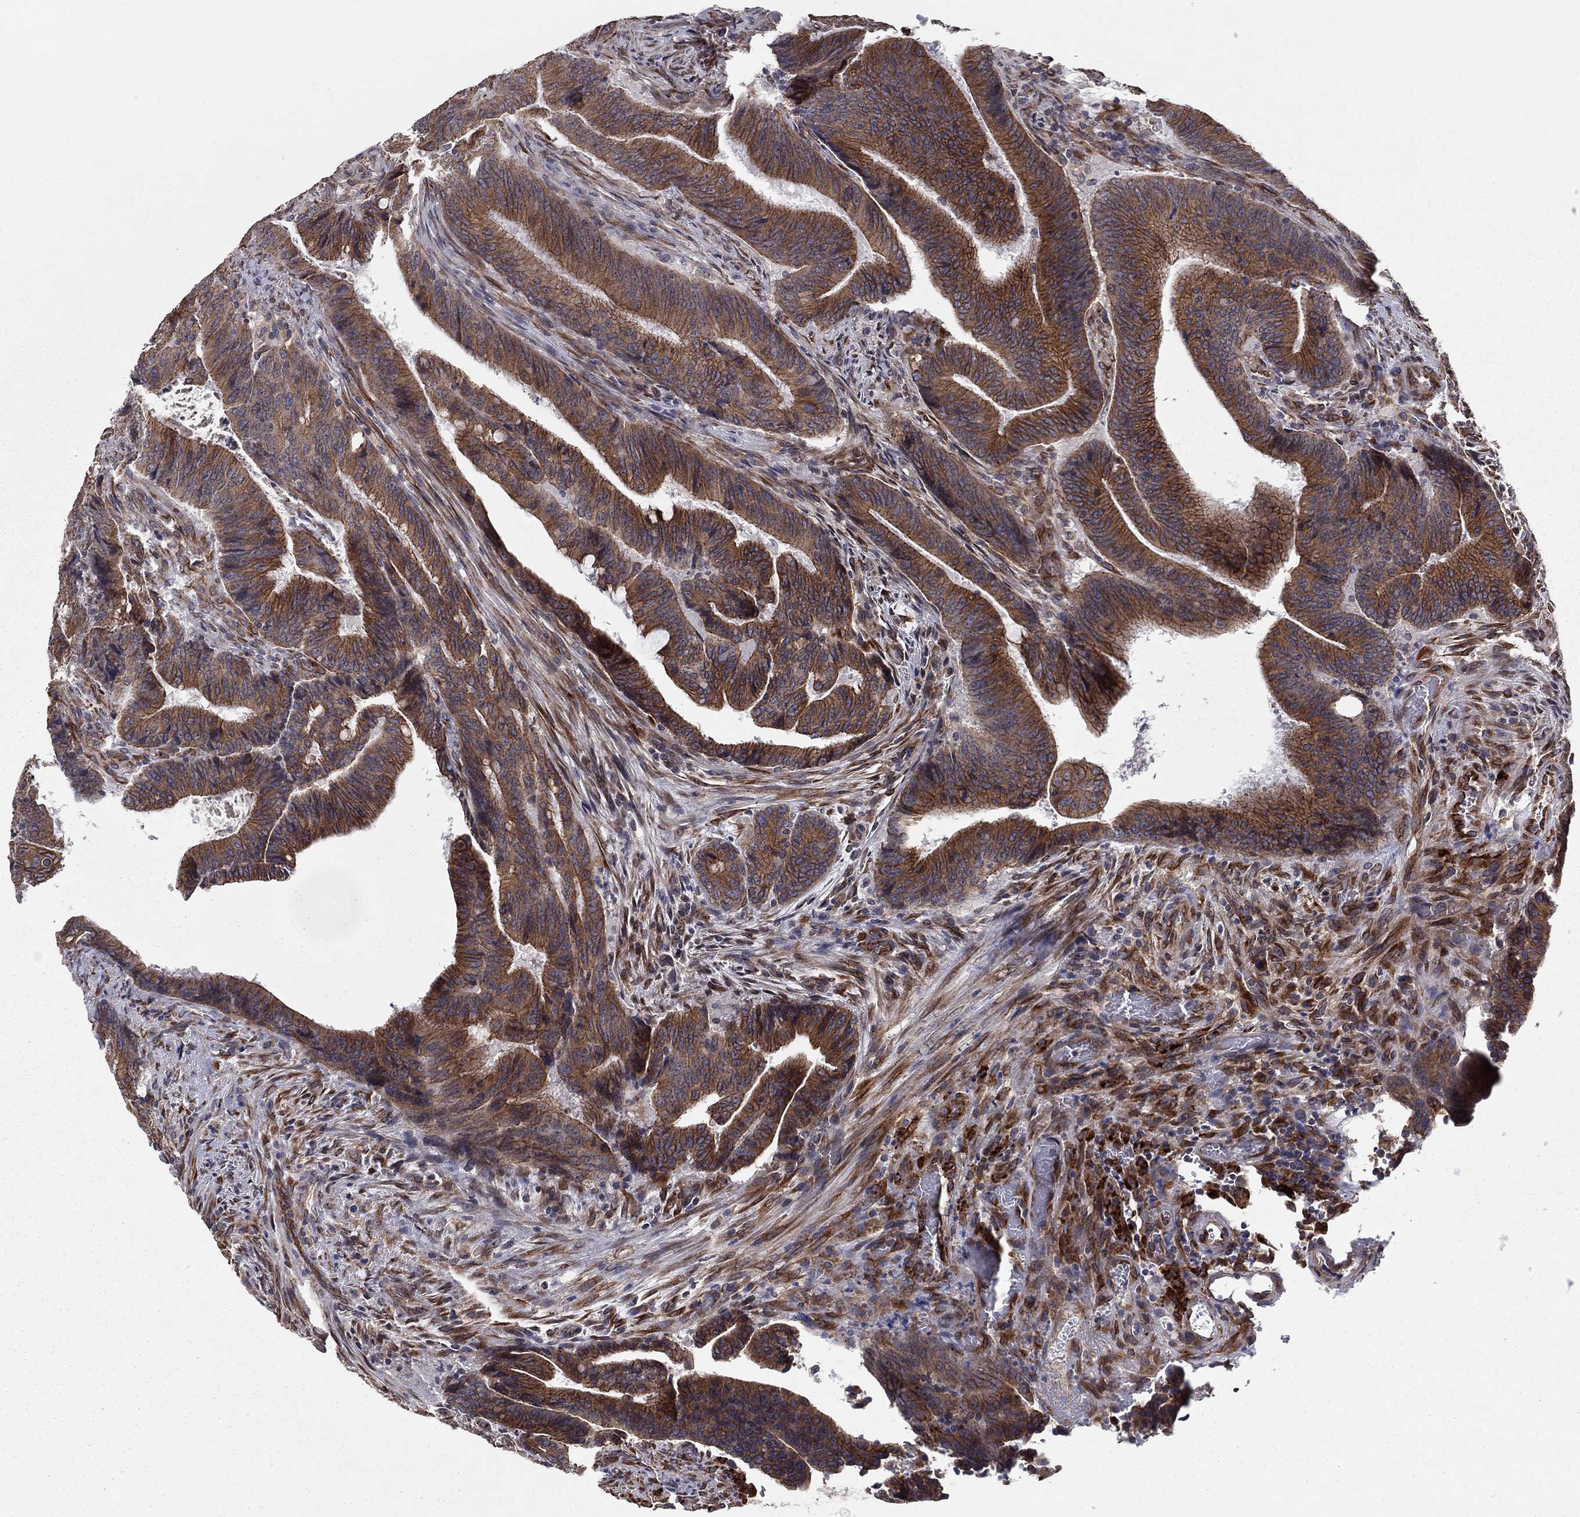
{"staining": {"intensity": "strong", "quantity": "25%-75%", "location": "cytoplasmic/membranous"}, "tissue": "colorectal cancer", "cell_type": "Tumor cells", "image_type": "cancer", "snomed": [{"axis": "morphology", "description": "Adenocarcinoma, NOS"}, {"axis": "topography", "description": "Colon"}], "caption": "Colorectal adenocarcinoma tissue displays strong cytoplasmic/membranous positivity in approximately 25%-75% of tumor cells, visualized by immunohistochemistry. (DAB = brown stain, brightfield microscopy at high magnification).", "gene": "YIF1A", "patient": {"sex": "female", "age": 87}}